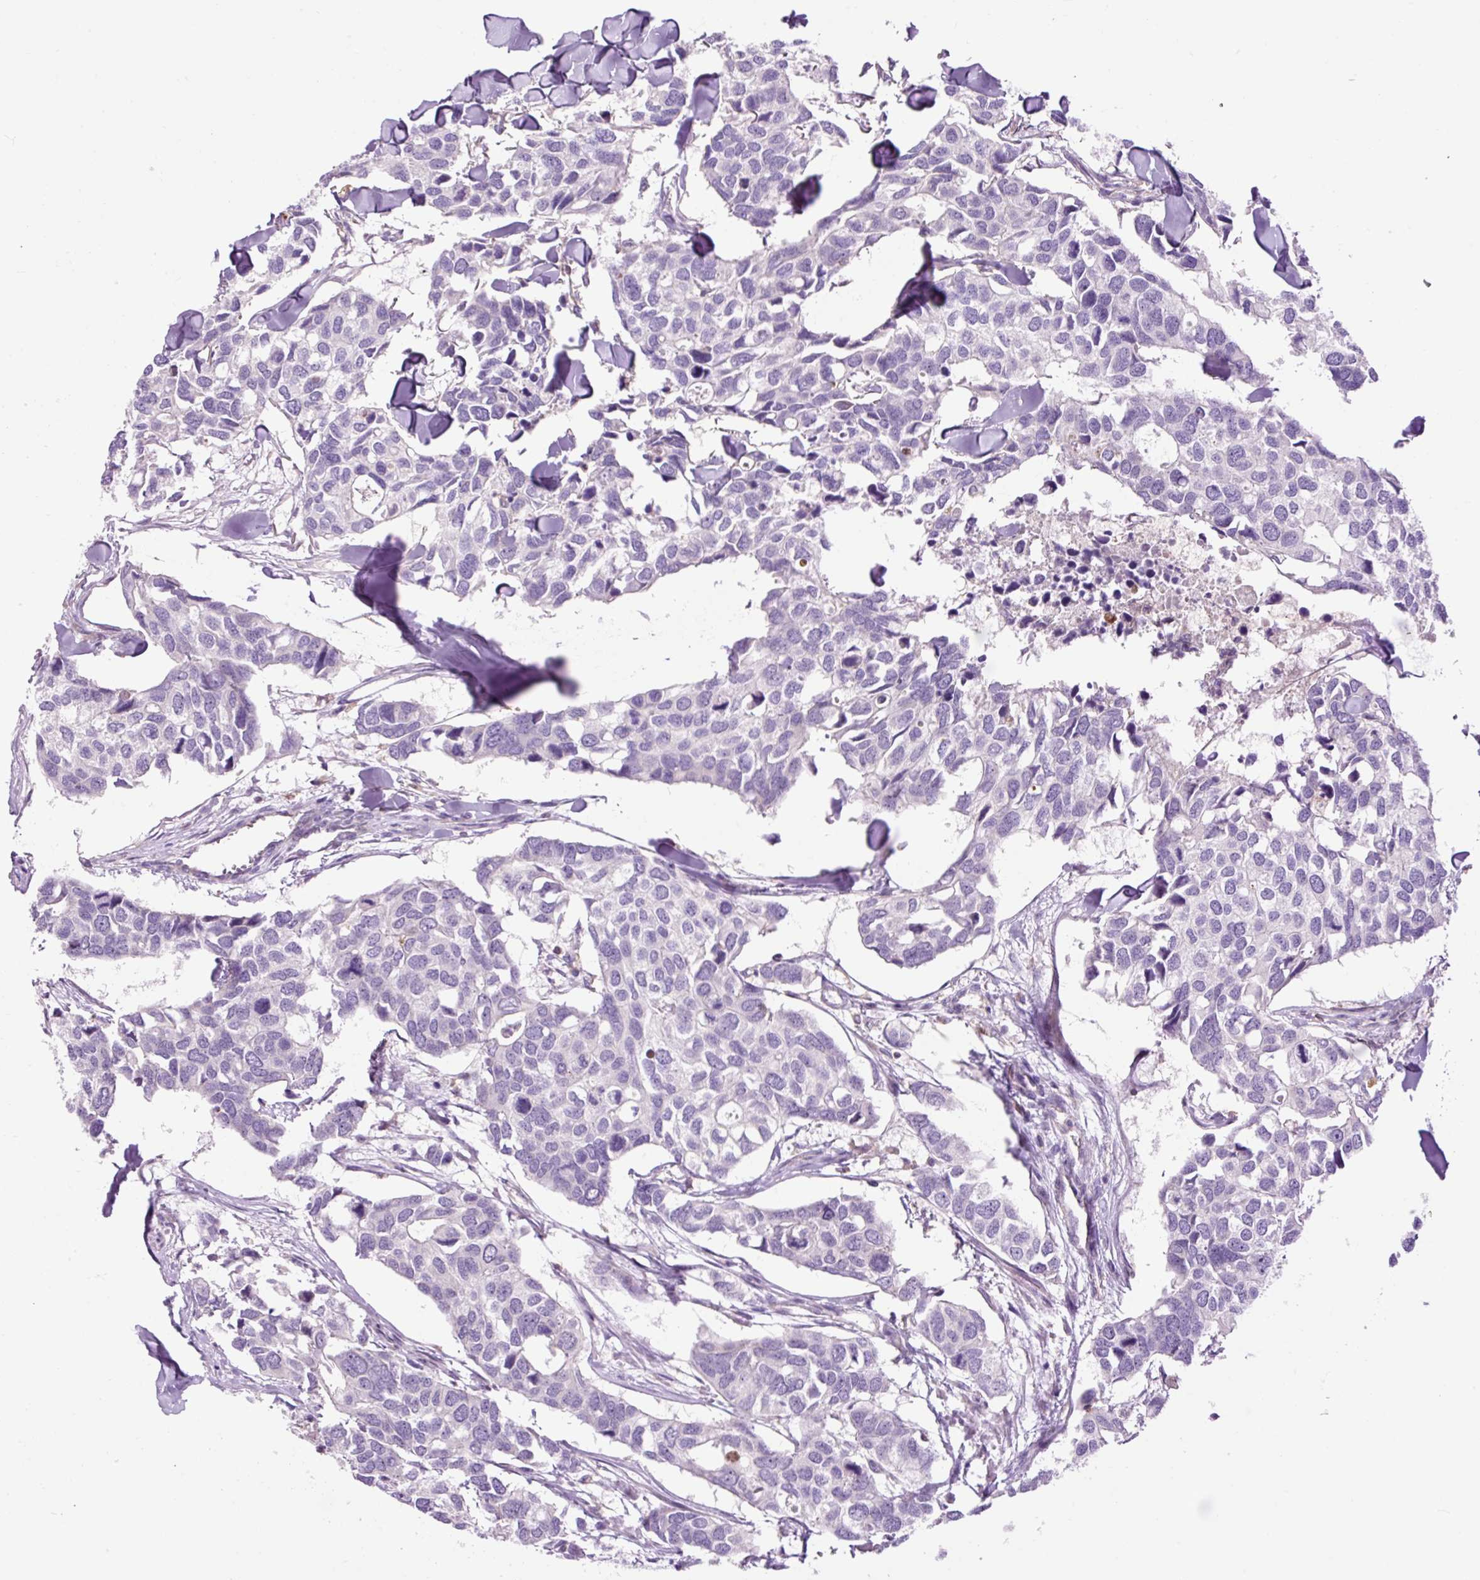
{"staining": {"intensity": "negative", "quantity": "none", "location": "none"}, "tissue": "breast cancer", "cell_type": "Tumor cells", "image_type": "cancer", "snomed": [{"axis": "morphology", "description": "Duct carcinoma"}, {"axis": "topography", "description": "Breast"}], "caption": "This photomicrograph is of breast cancer (infiltrating ductal carcinoma) stained with IHC to label a protein in brown with the nuclei are counter-stained blue. There is no staining in tumor cells.", "gene": "CD83", "patient": {"sex": "female", "age": 83}}